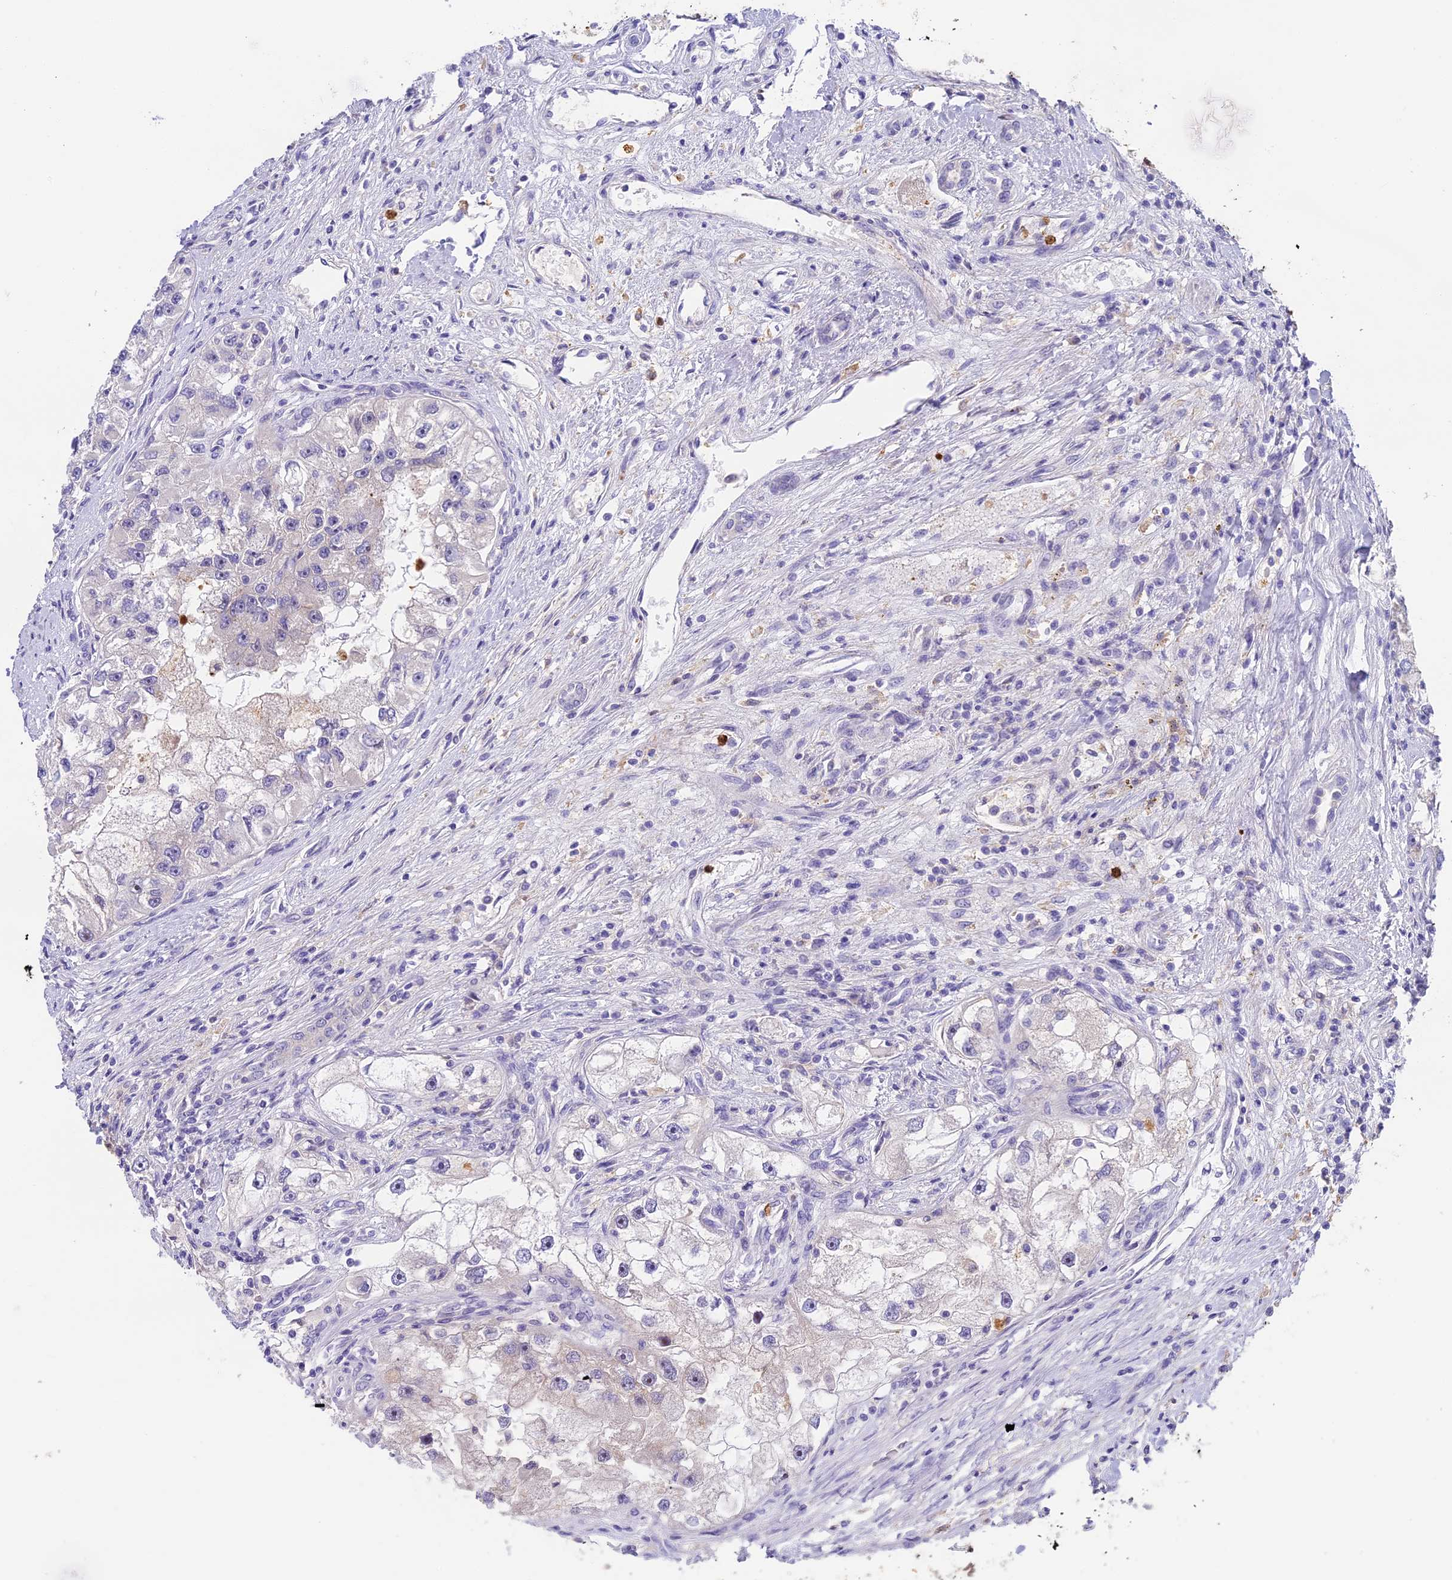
{"staining": {"intensity": "negative", "quantity": "none", "location": "none"}, "tissue": "renal cancer", "cell_type": "Tumor cells", "image_type": "cancer", "snomed": [{"axis": "morphology", "description": "Adenocarcinoma, NOS"}, {"axis": "topography", "description": "Kidney"}], "caption": "This is an immunohistochemistry (IHC) image of renal cancer. There is no expression in tumor cells.", "gene": "ADGRD1", "patient": {"sex": "male", "age": 63}}